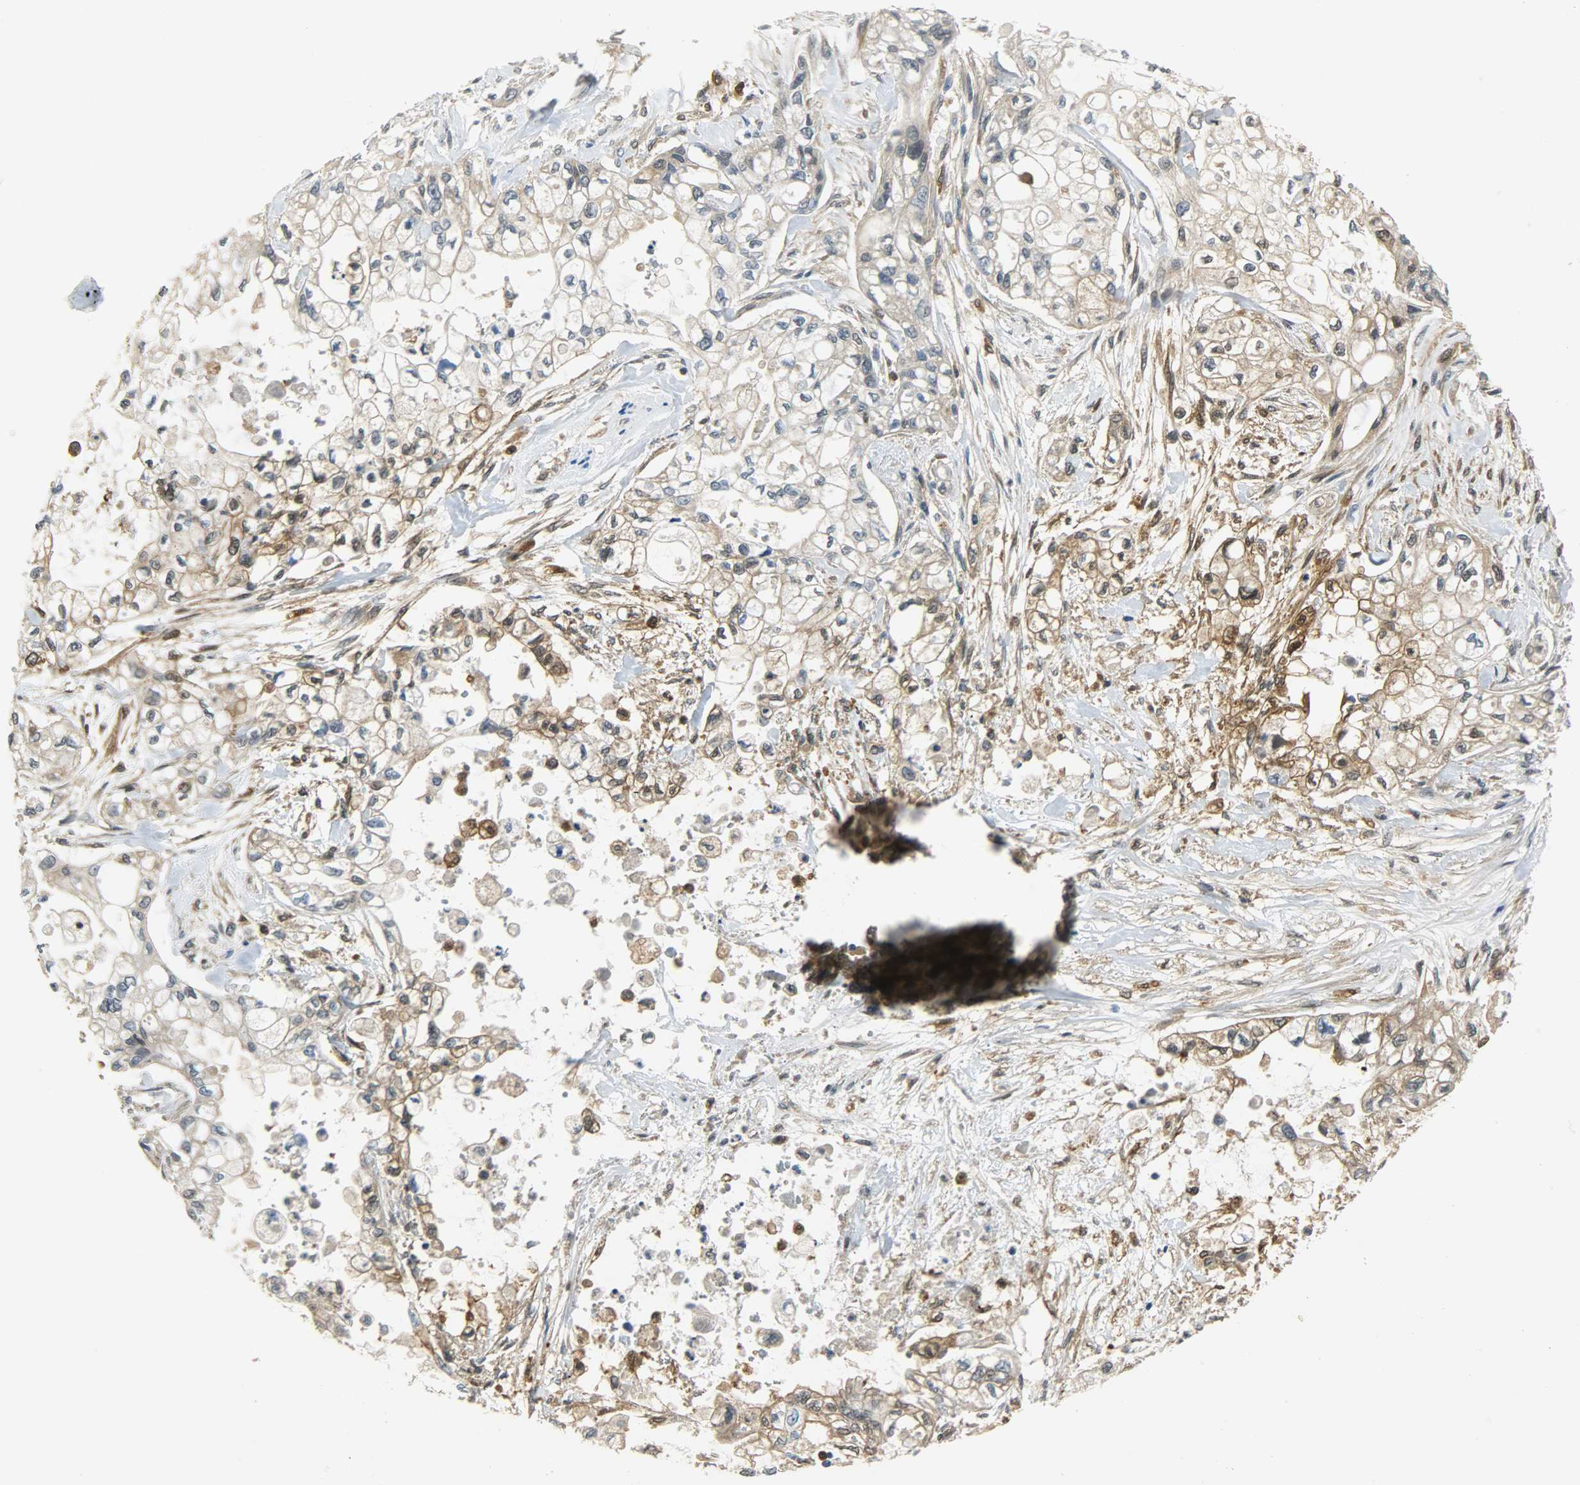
{"staining": {"intensity": "strong", "quantity": ">75%", "location": "cytoplasmic/membranous,nuclear"}, "tissue": "pancreatic cancer", "cell_type": "Tumor cells", "image_type": "cancer", "snomed": [{"axis": "morphology", "description": "Normal tissue, NOS"}, {"axis": "topography", "description": "Pancreas"}], "caption": "Protein analysis of pancreatic cancer tissue displays strong cytoplasmic/membranous and nuclear positivity in approximately >75% of tumor cells.", "gene": "EIF4EBP1", "patient": {"sex": "male", "age": 42}}